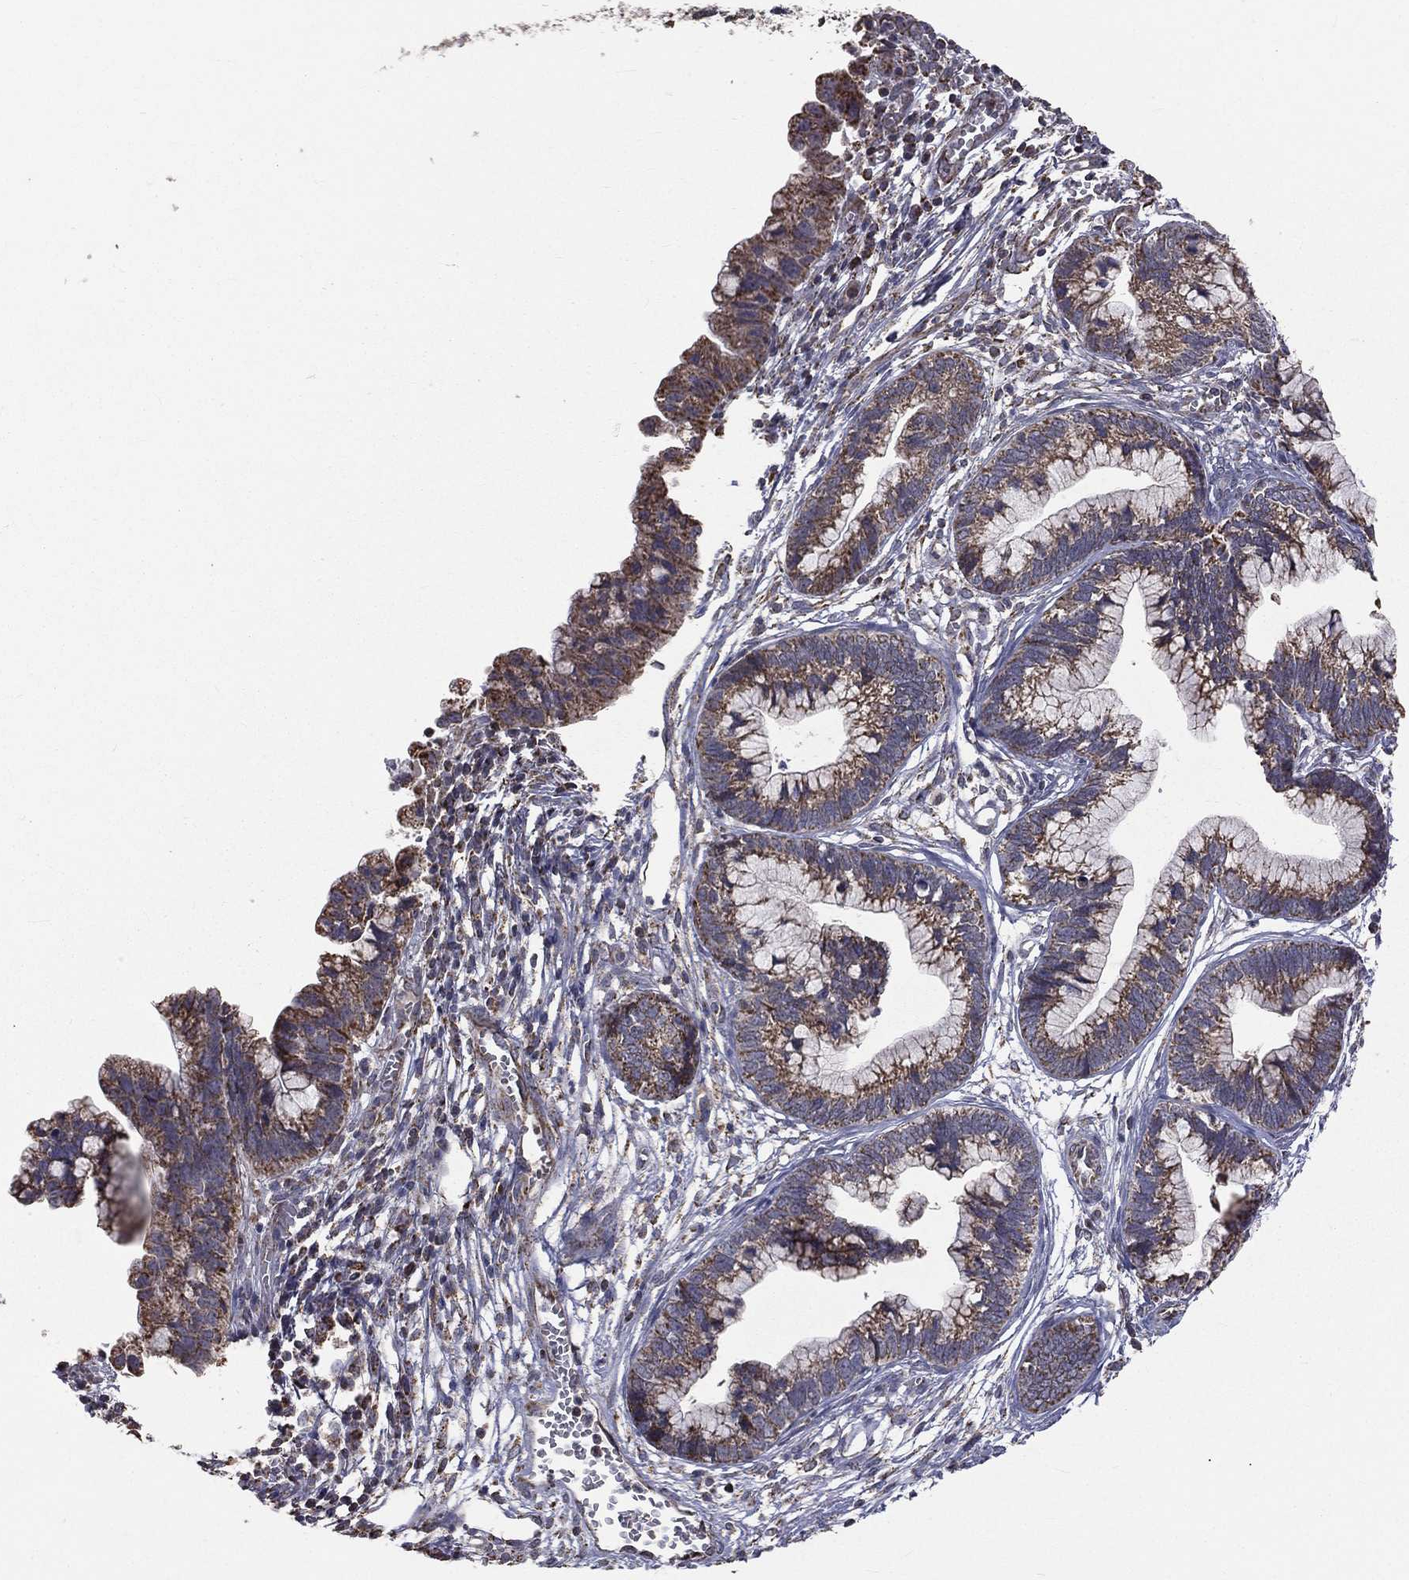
{"staining": {"intensity": "moderate", "quantity": "25%-75%", "location": "cytoplasmic/membranous"}, "tissue": "cervical cancer", "cell_type": "Tumor cells", "image_type": "cancer", "snomed": [{"axis": "morphology", "description": "Adenocarcinoma, NOS"}, {"axis": "topography", "description": "Cervix"}], "caption": "This micrograph shows cervical cancer stained with IHC to label a protein in brown. The cytoplasmic/membranous of tumor cells show moderate positivity for the protein. Nuclei are counter-stained blue.", "gene": "MRPL46", "patient": {"sex": "female", "age": 44}}